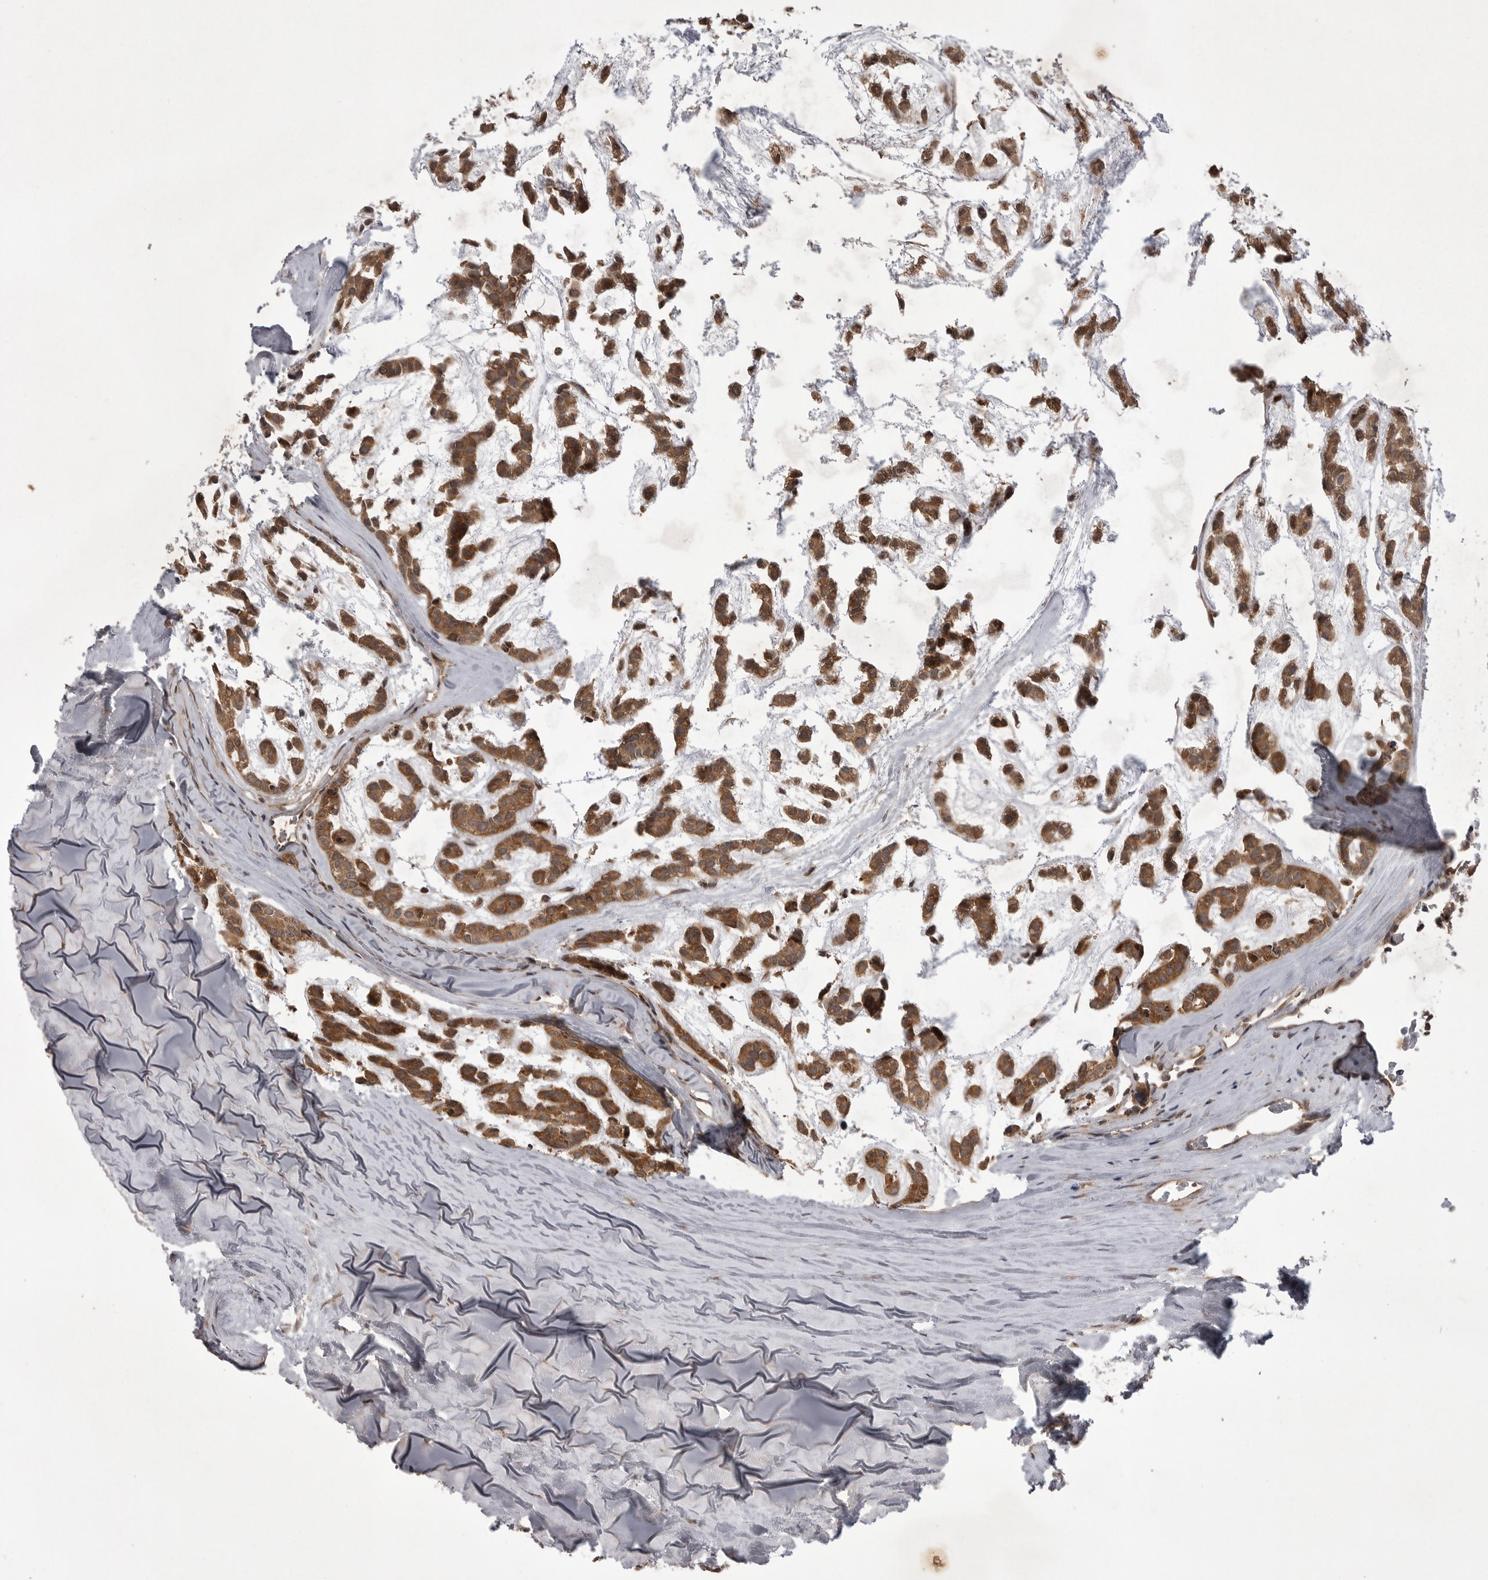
{"staining": {"intensity": "moderate", "quantity": ">75%", "location": "cytoplasmic/membranous"}, "tissue": "head and neck cancer", "cell_type": "Tumor cells", "image_type": "cancer", "snomed": [{"axis": "morphology", "description": "Adenocarcinoma, NOS"}, {"axis": "morphology", "description": "Adenoma, NOS"}, {"axis": "topography", "description": "Head-Neck"}], "caption": "A high-resolution photomicrograph shows immunohistochemistry staining of head and neck cancer, which shows moderate cytoplasmic/membranous positivity in about >75% of tumor cells.", "gene": "STK24", "patient": {"sex": "female", "age": 55}}